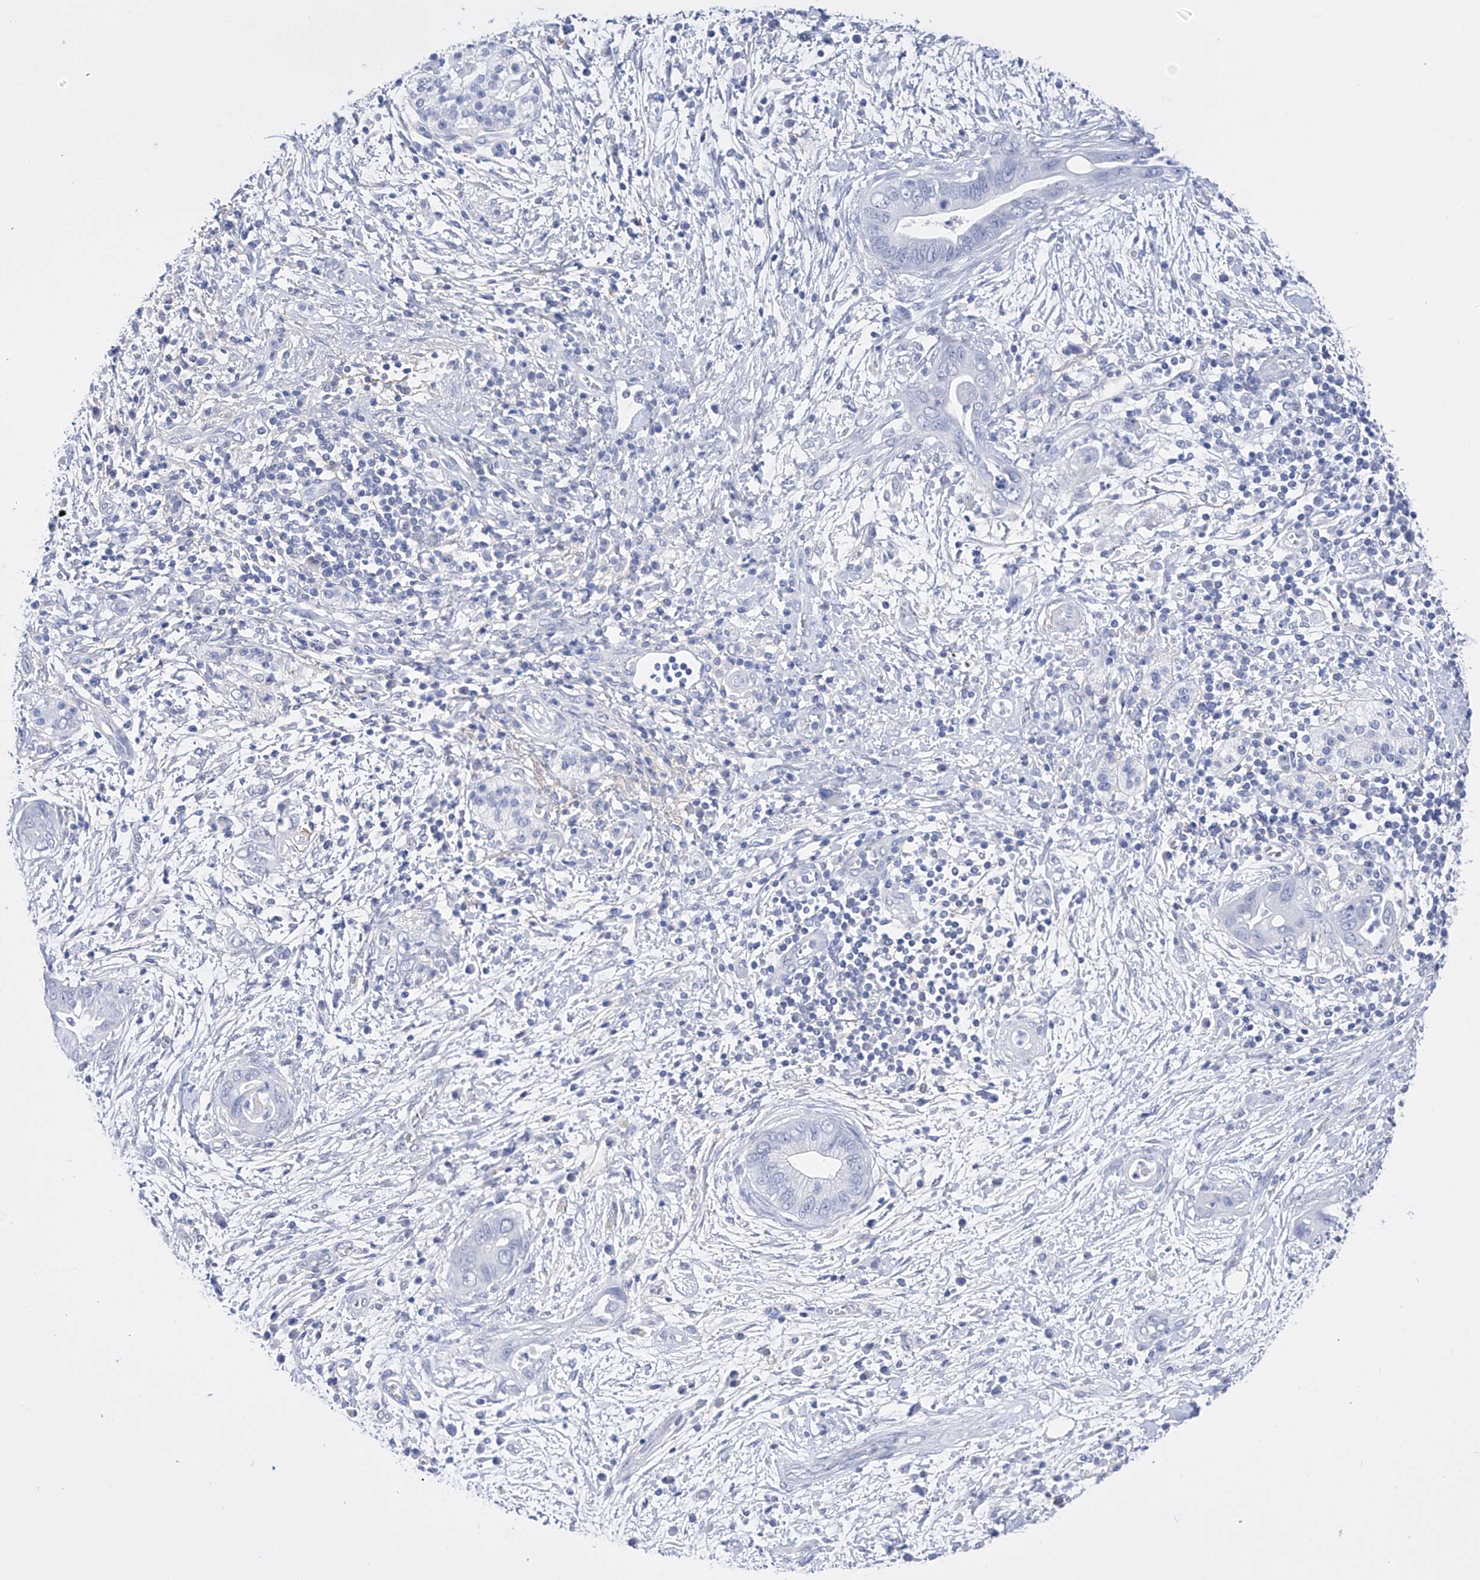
{"staining": {"intensity": "negative", "quantity": "none", "location": "none"}, "tissue": "pancreatic cancer", "cell_type": "Tumor cells", "image_type": "cancer", "snomed": [{"axis": "morphology", "description": "Adenocarcinoma, NOS"}, {"axis": "topography", "description": "Pancreas"}], "caption": "High power microscopy histopathology image of an IHC photomicrograph of pancreatic cancer, revealing no significant expression in tumor cells.", "gene": "FLG", "patient": {"sex": "male", "age": 75}}